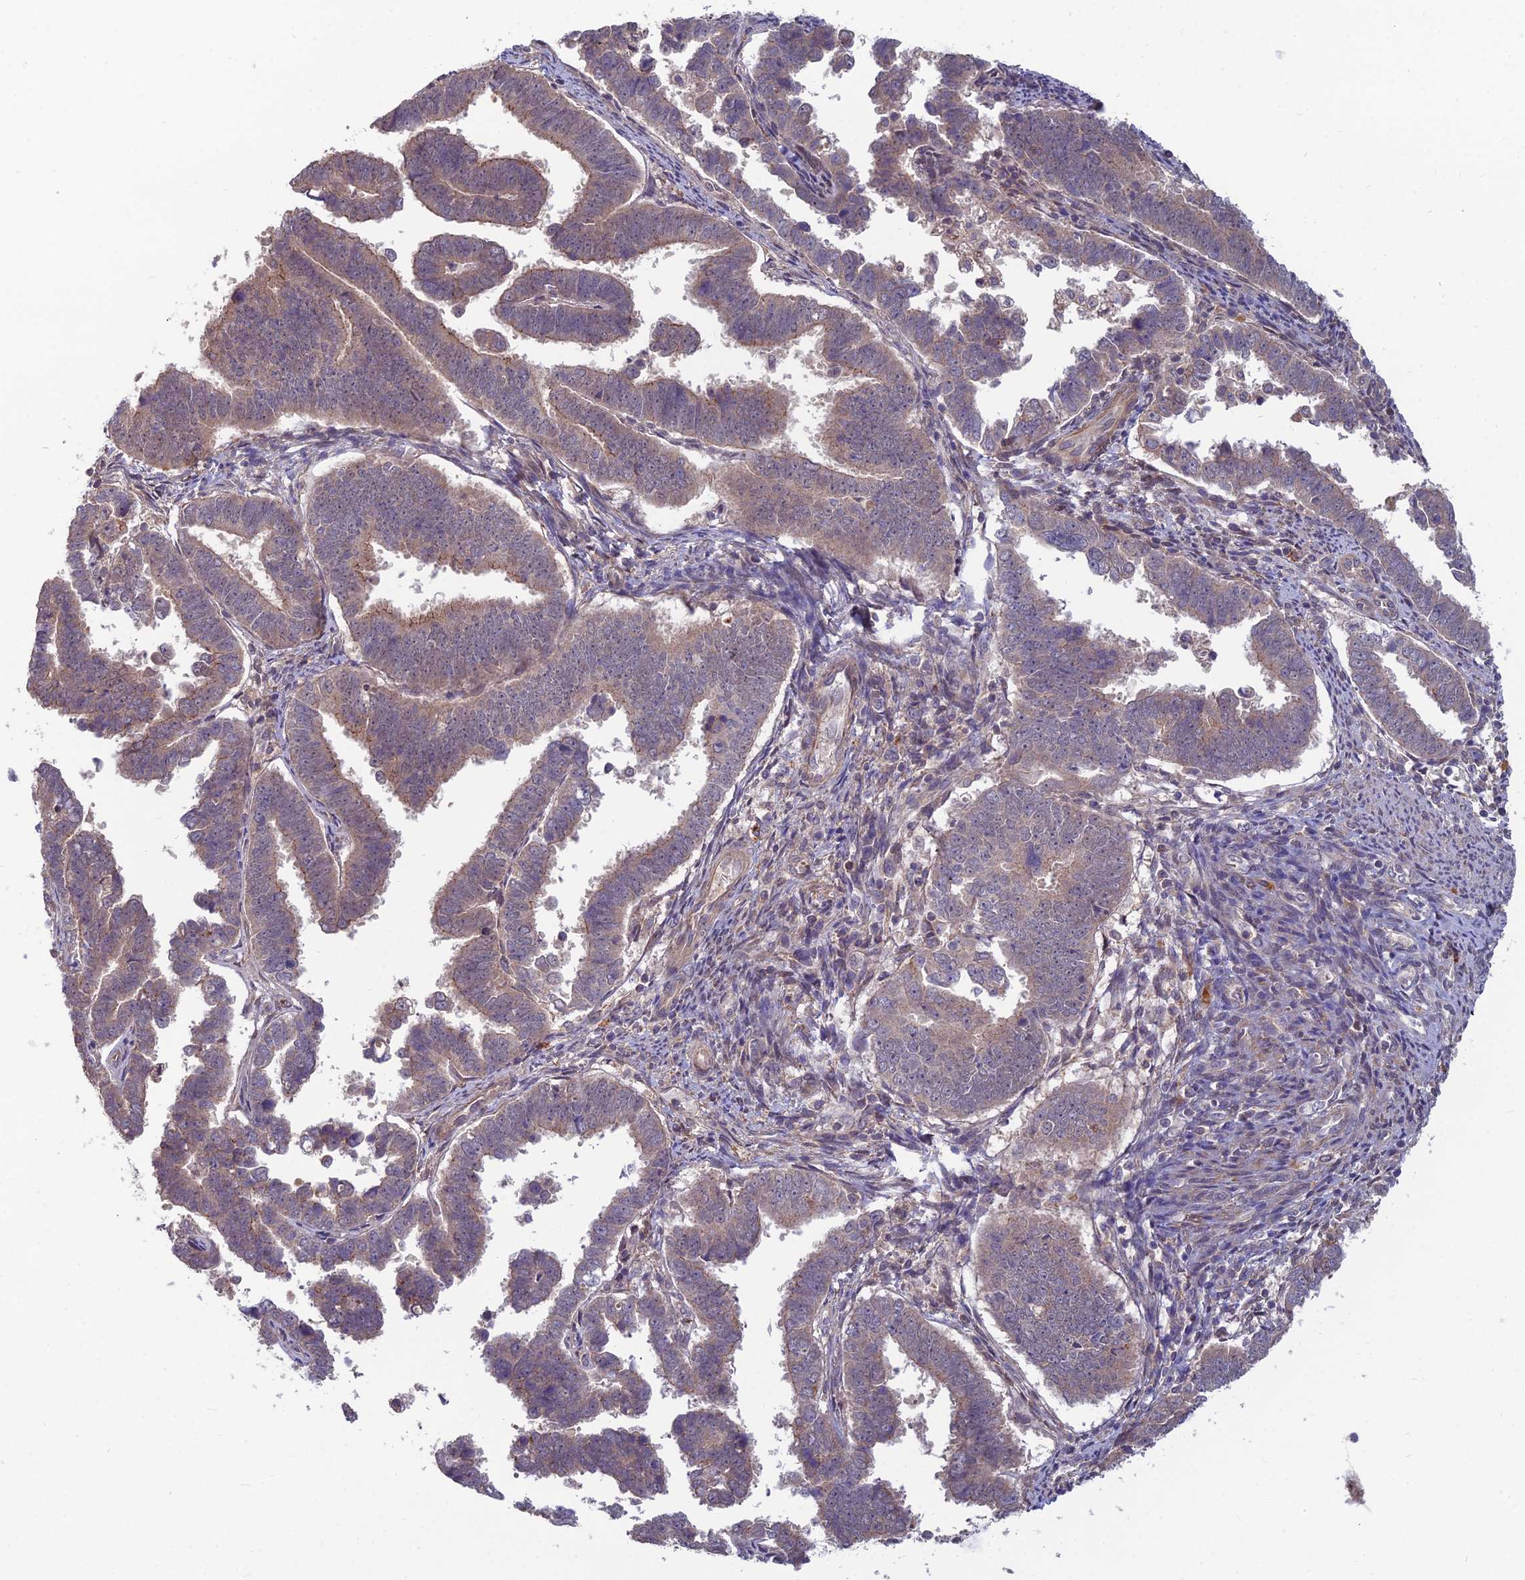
{"staining": {"intensity": "weak", "quantity": ">75%", "location": "cytoplasmic/membranous"}, "tissue": "endometrial cancer", "cell_type": "Tumor cells", "image_type": "cancer", "snomed": [{"axis": "morphology", "description": "Adenocarcinoma, NOS"}, {"axis": "topography", "description": "Endometrium"}], "caption": "The immunohistochemical stain highlights weak cytoplasmic/membranous expression in tumor cells of adenocarcinoma (endometrial) tissue.", "gene": "OPA3", "patient": {"sex": "female", "age": 75}}